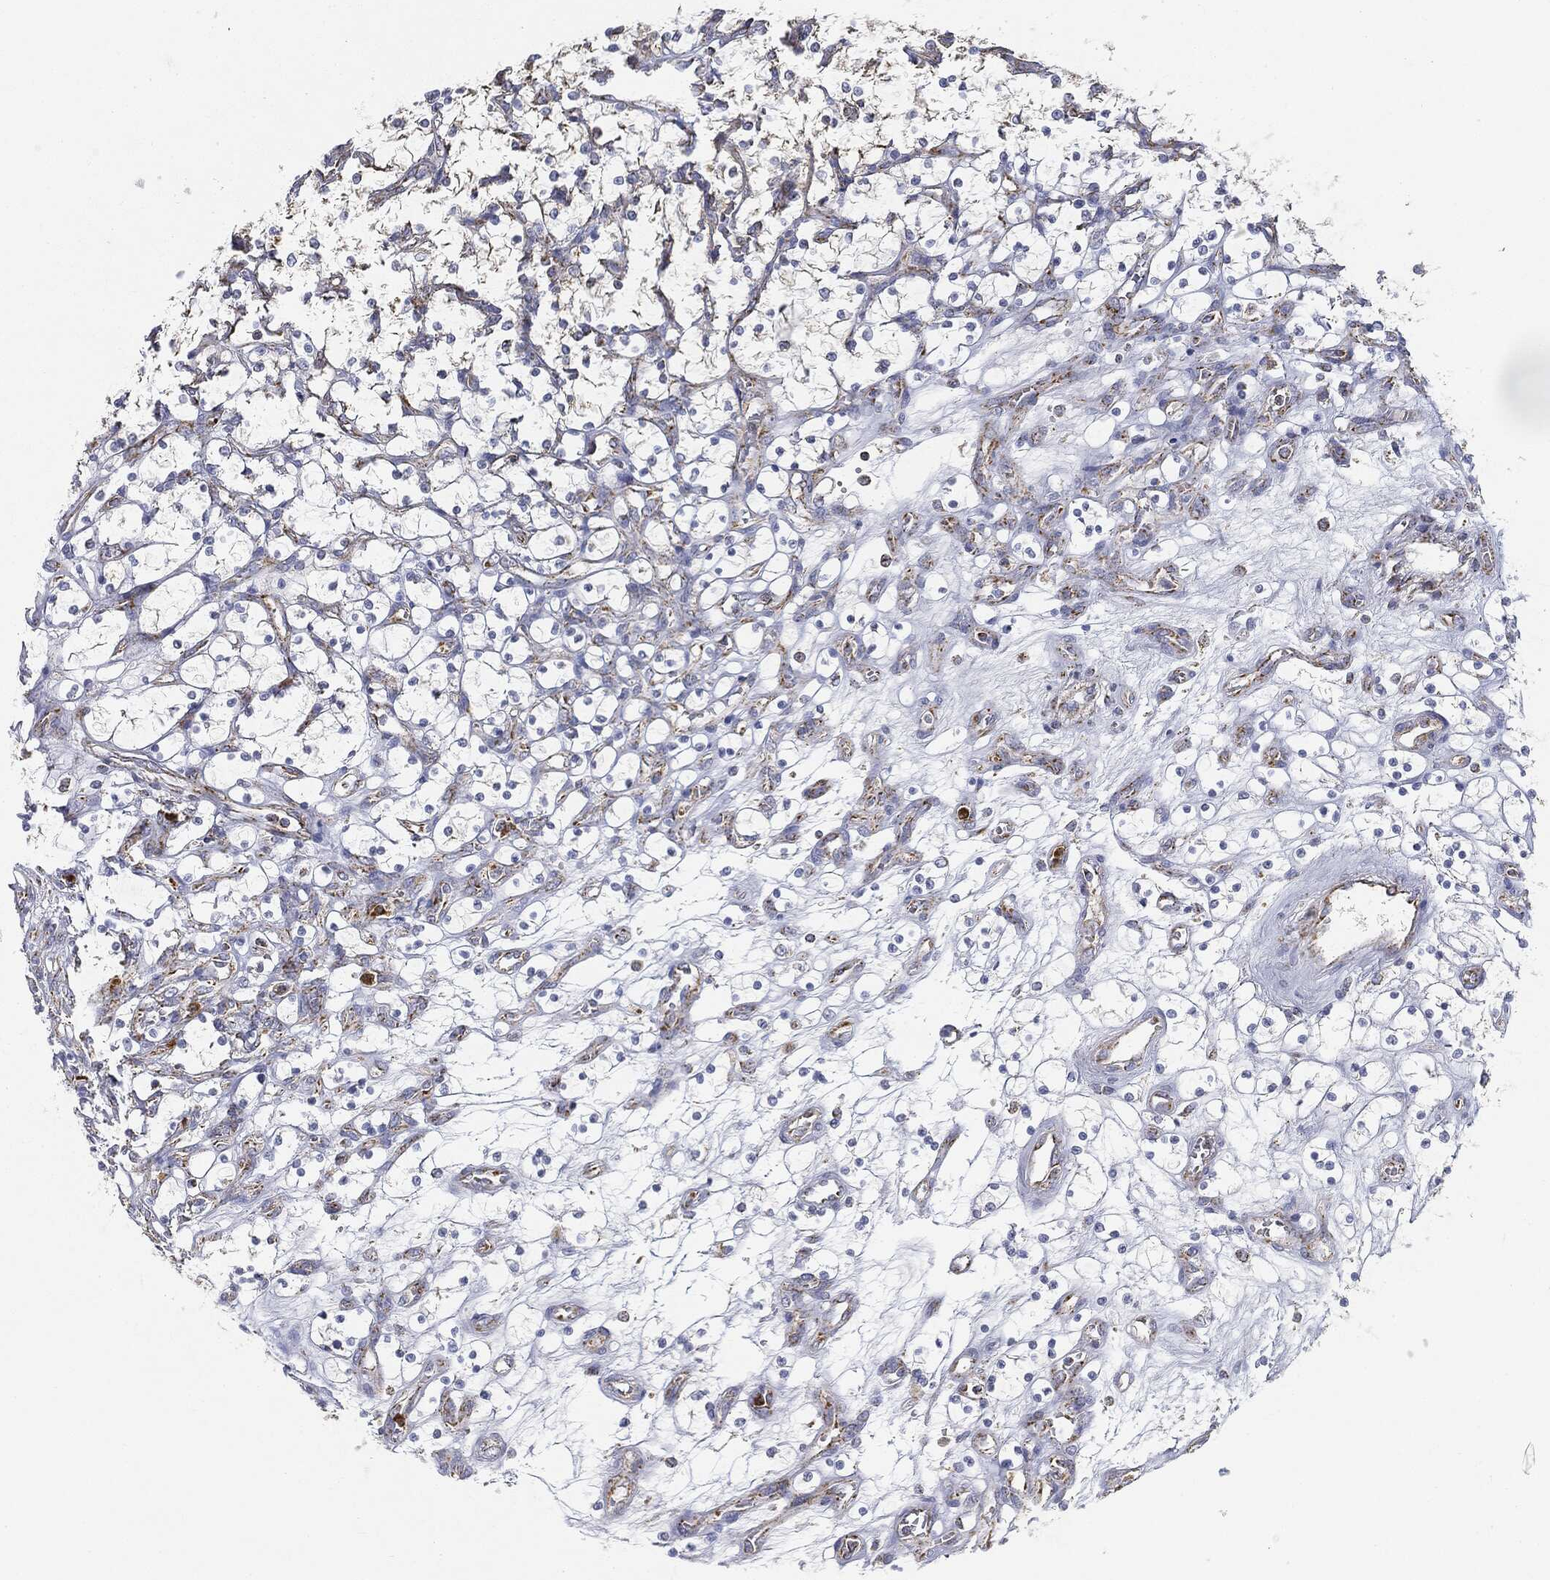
{"staining": {"intensity": "moderate", "quantity": "25%-75%", "location": "cytoplasmic/membranous"}, "tissue": "renal cancer", "cell_type": "Tumor cells", "image_type": "cancer", "snomed": [{"axis": "morphology", "description": "Adenocarcinoma, NOS"}, {"axis": "topography", "description": "Kidney"}], "caption": "This is a micrograph of IHC staining of renal adenocarcinoma, which shows moderate staining in the cytoplasmic/membranous of tumor cells.", "gene": "CAPN15", "patient": {"sex": "female", "age": 69}}